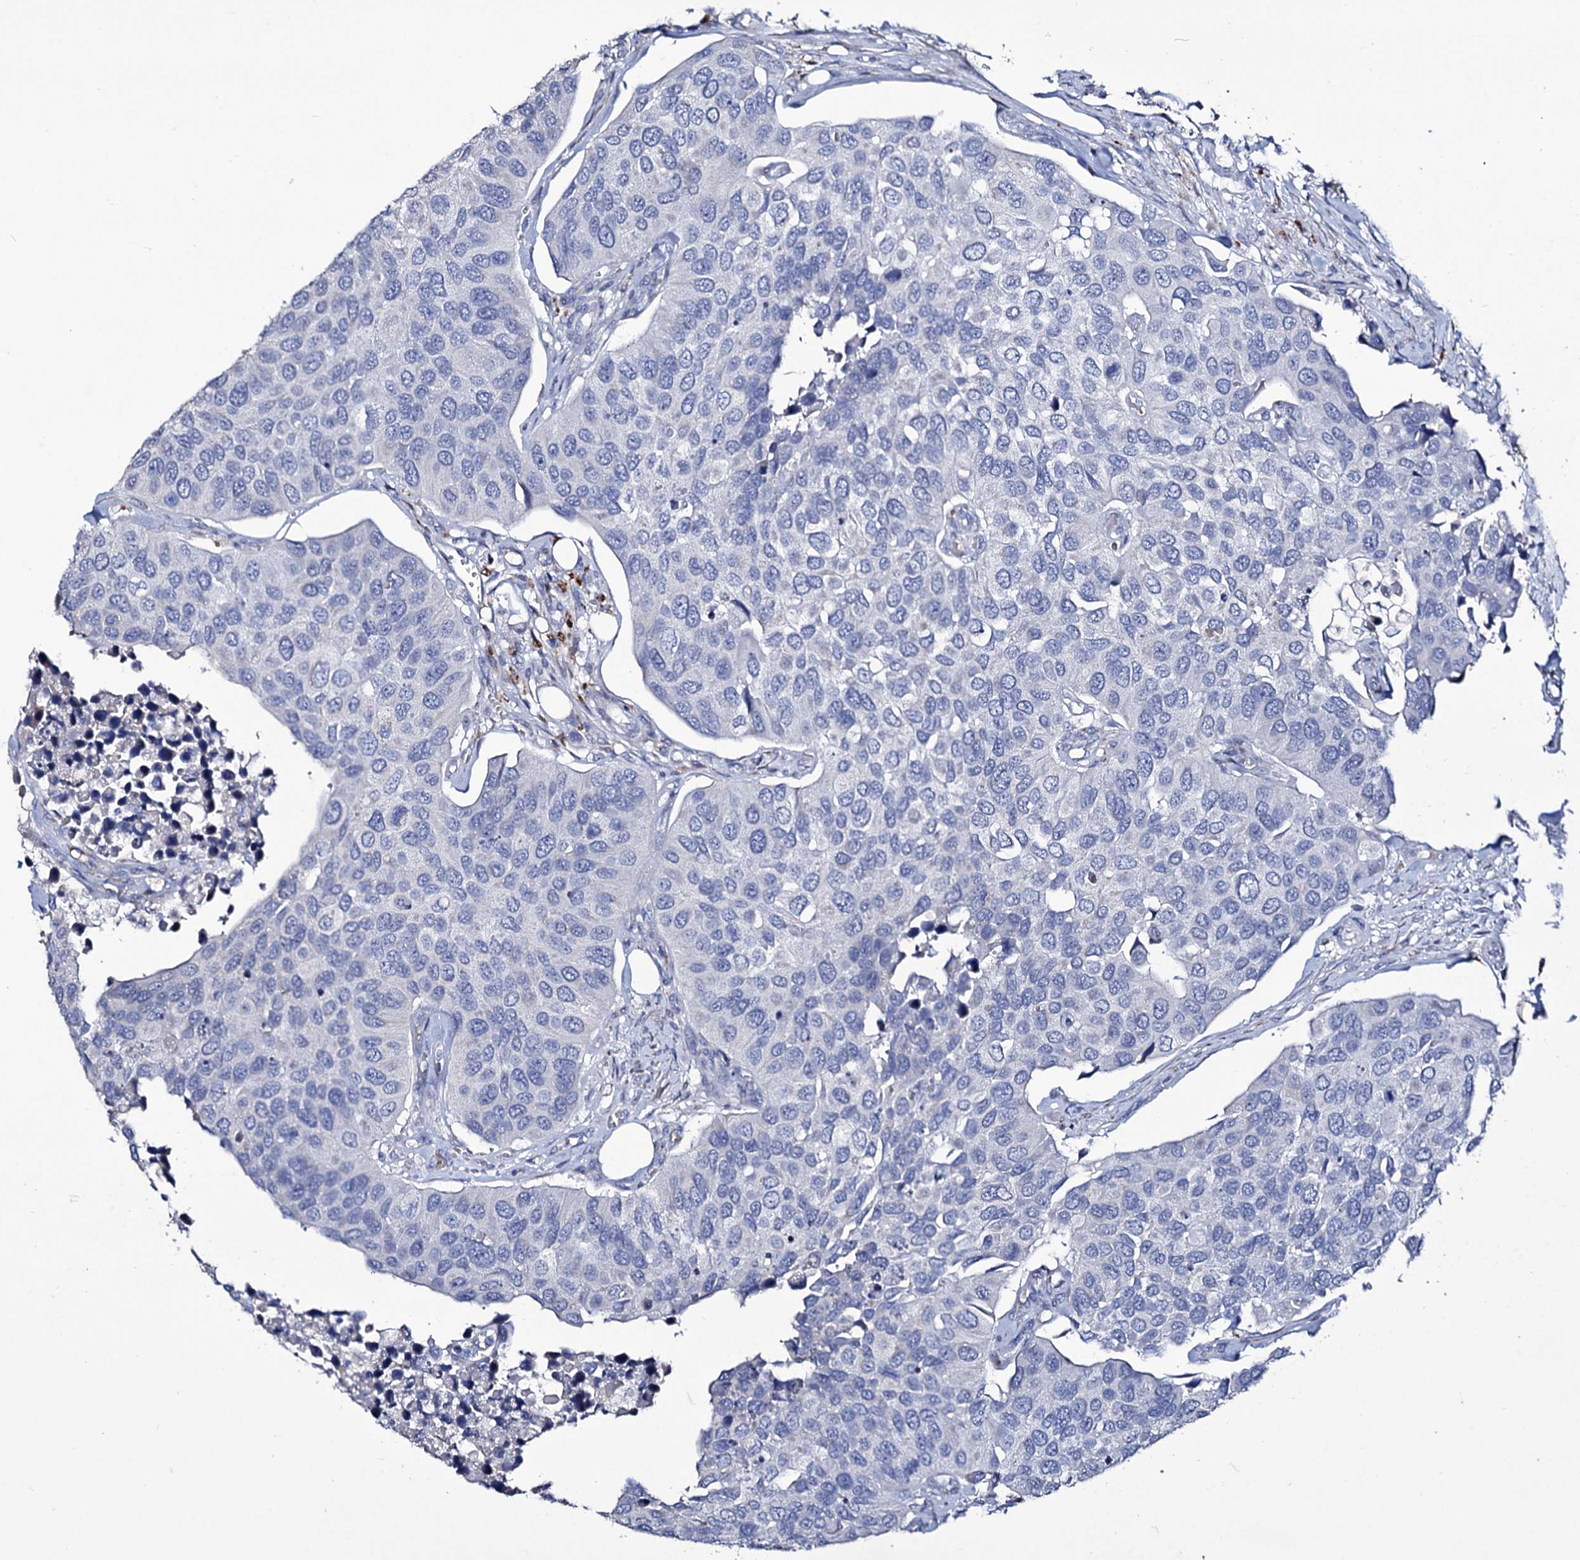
{"staining": {"intensity": "negative", "quantity": "none", "location": "none"}, "tissue": "urothelial cancer", "cell_type": "Tumor cells", "image_type": "cancer", "snomed": [{"axis": "morphology", "description": "Urothelial carcinoma, High grade"}, {"axis": "topography", "description": "Urinary bladder"}], "caption": "The IHC histopathology image has no significant expression in tumor cells of urothelial cancer tissue.", "gene": "TUBGCP5", "patient": {"sex": "male", "age": 74}}